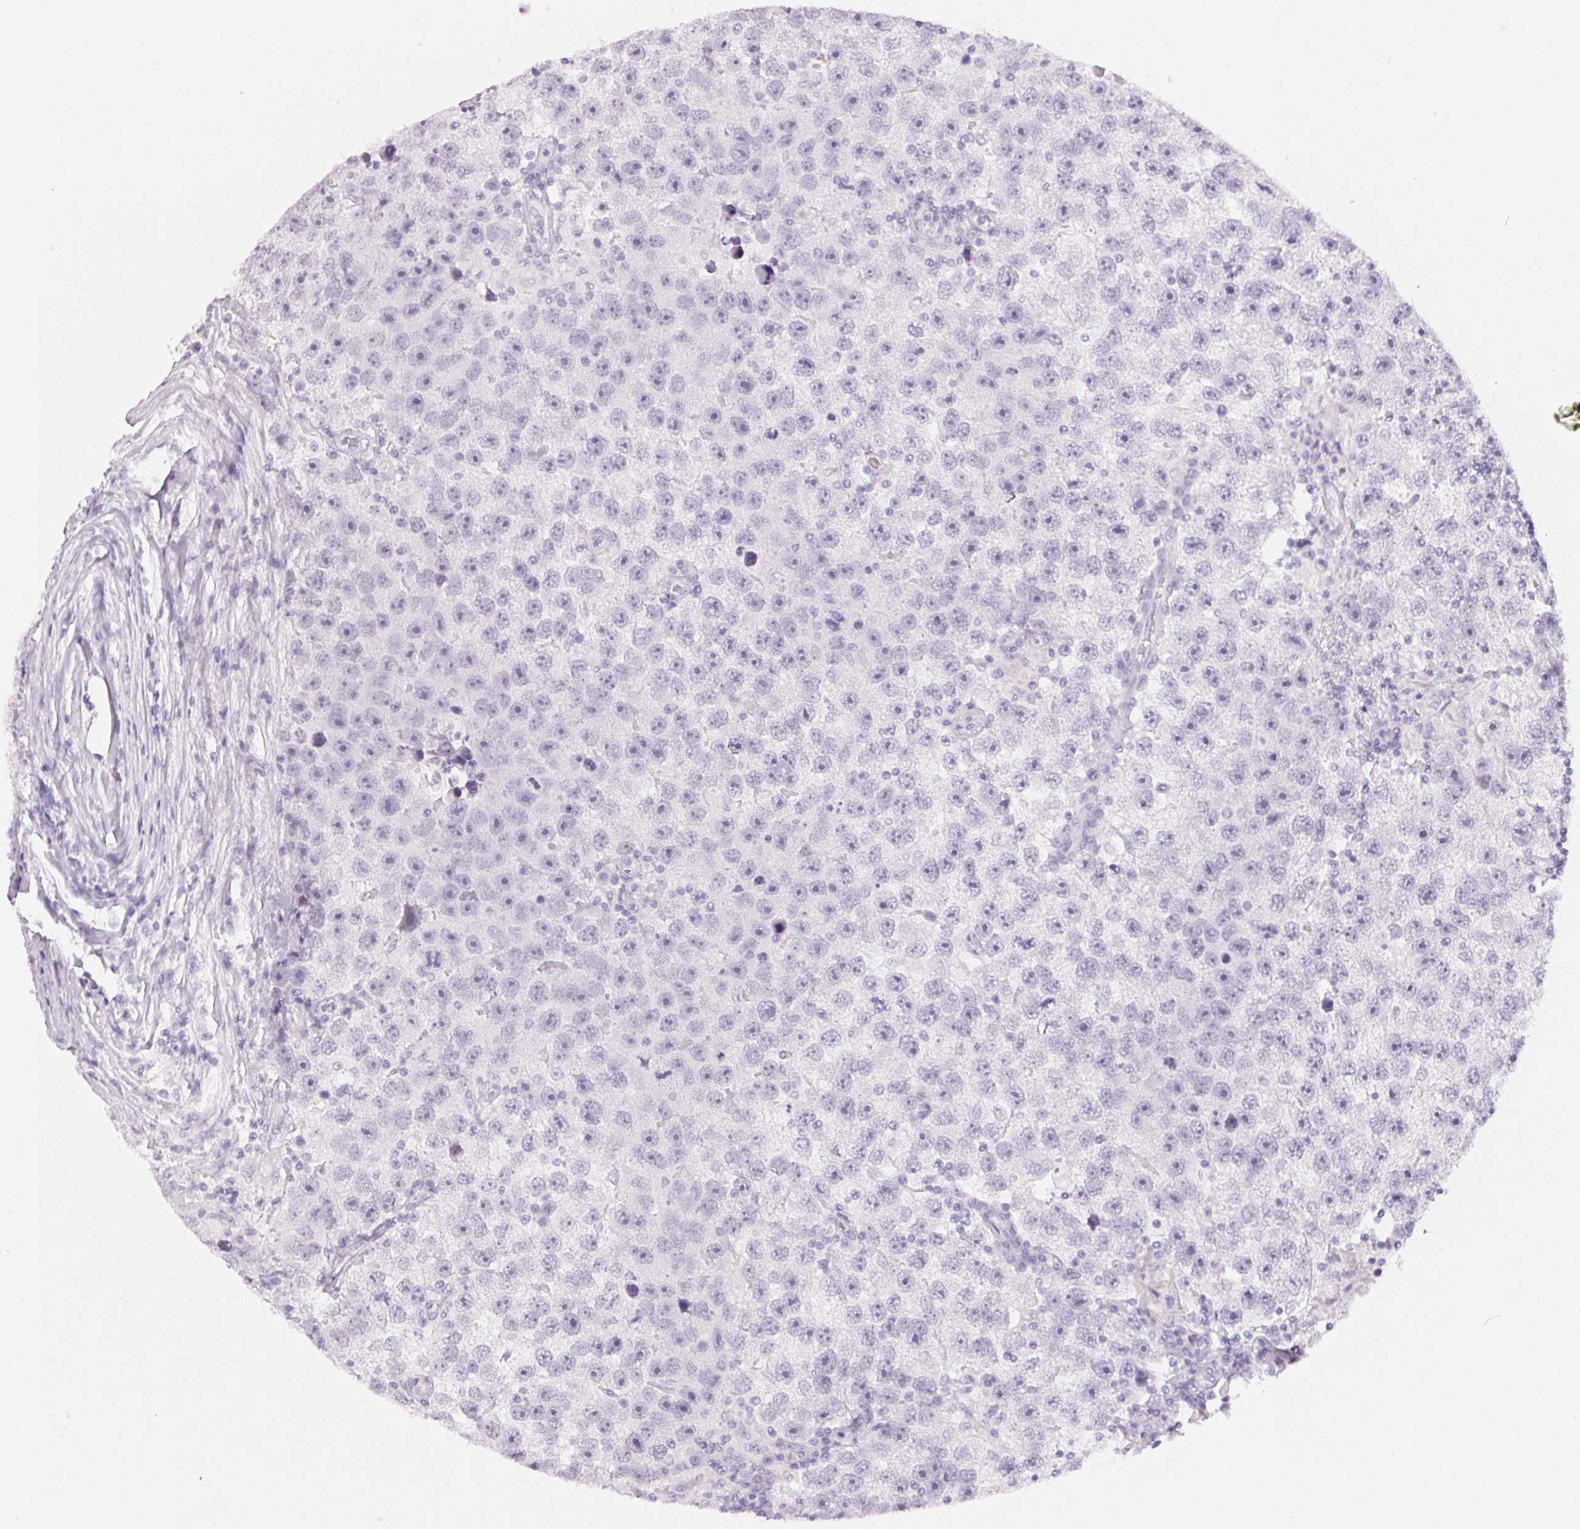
{"staining": {"intensity": "negative", "quantity": "none", "location": "none"}, "tissue": "testis cancer", "cell_type": "Tumor cells", "image_type": "cancer", "snomed": [{"axis": "morphology", "description": "Seminoma, NOS"}, {"axis": "topography", "description": "Testis"}], "caption": "Immunohistochemistry (IHC) image of testis cancer stained for a protein (brown), which demonstrates no expression in tumor cells.", "gene": "CADPS", "patient": {"sex": "male", "age": 26}}